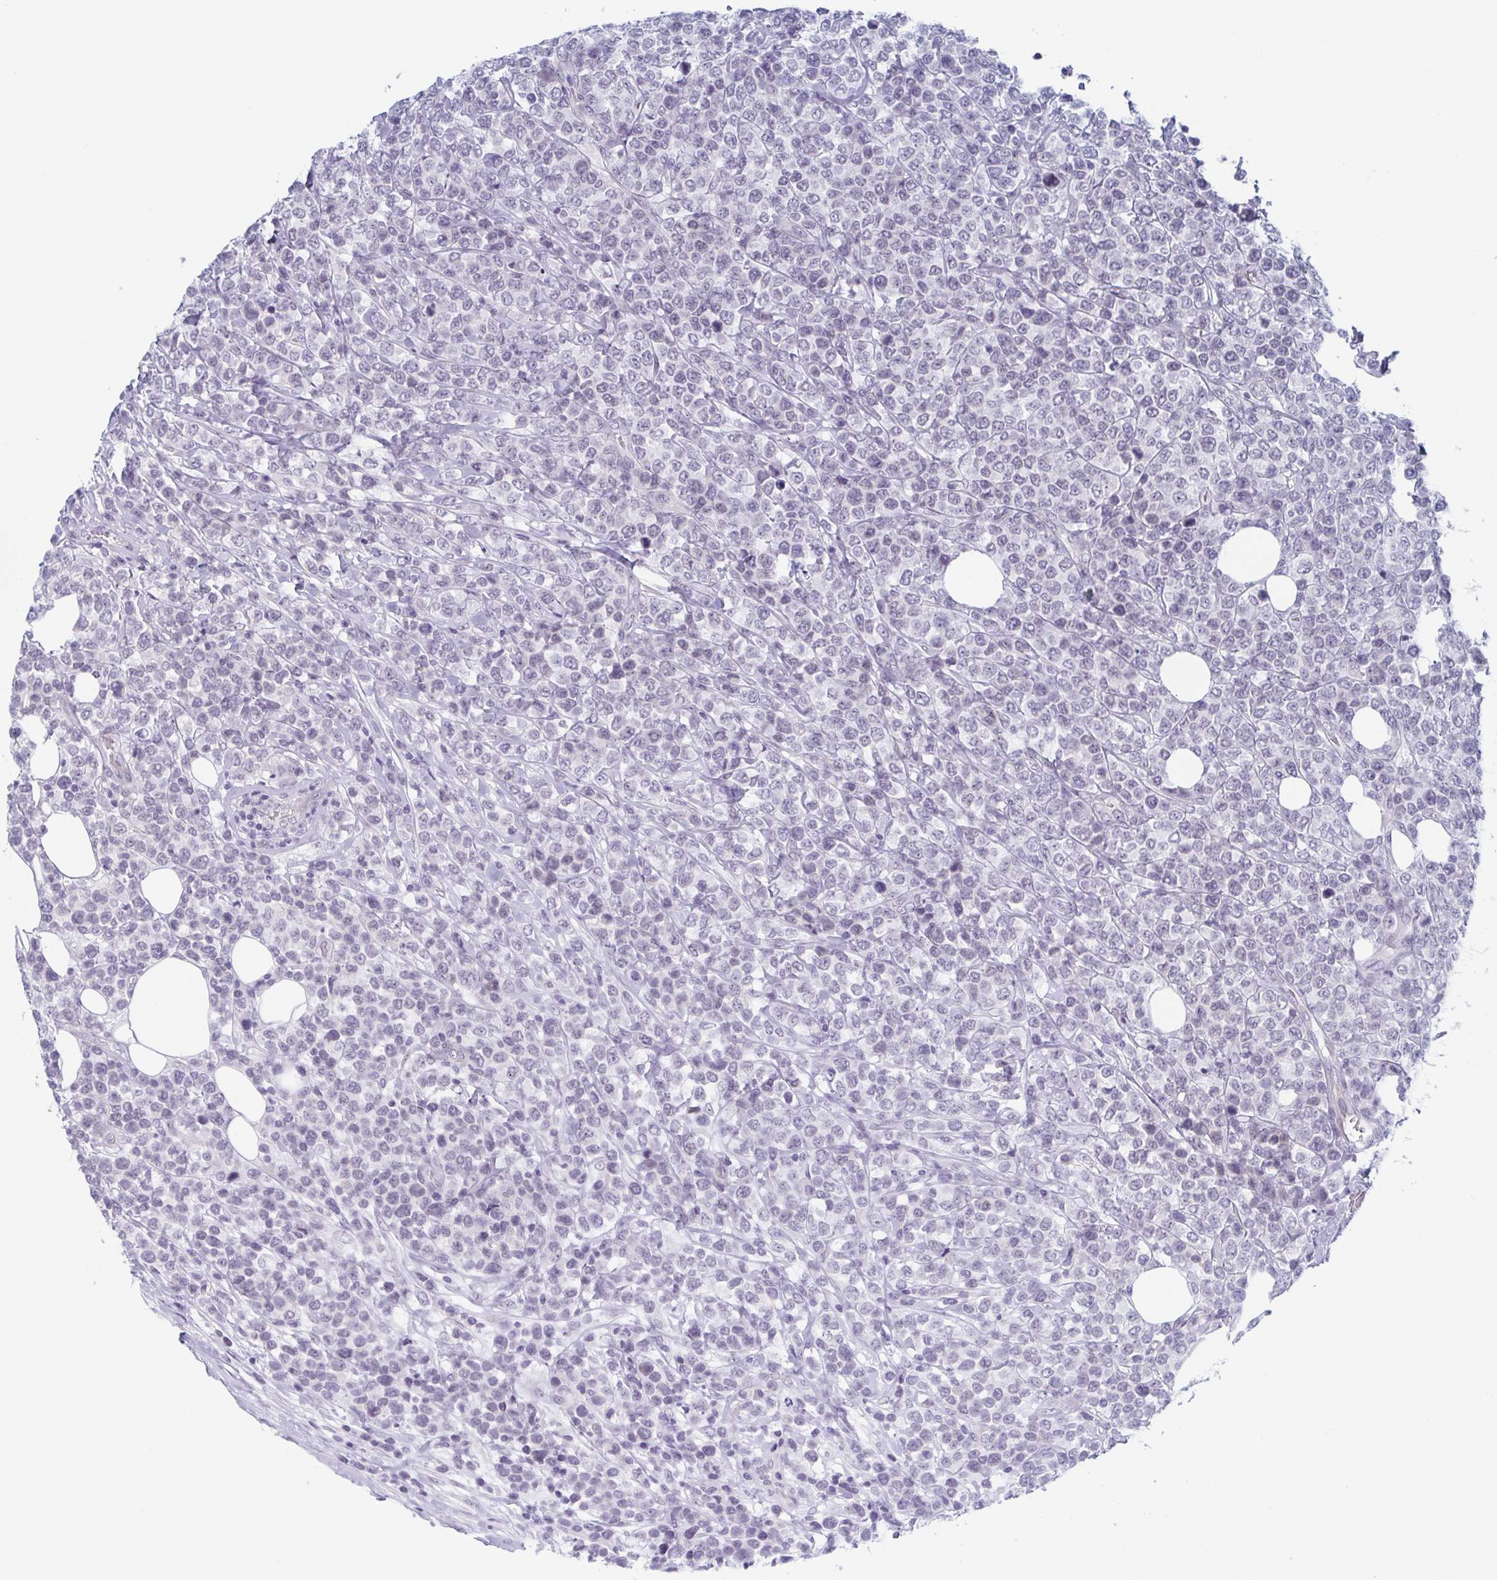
{"staining": {"intensity": "negative", "quantity": "none", "location": "none"}, "tissue": "lymphoma", "cell_type": "Tumor cells", "image_type": "cancer", "snomed": [{"axis": "morphology", "description": "Malignant lymphoma, non-Hodgkin's type, High grade"}, {"axis": "topography", "description": "Soft tissue"}], "caption": "Human lymphoma stained for a protein using immunohistochemistry (IHC) demonstrates no positivity in tumor cells.", "gene": "ZFP64", "patient": {"sex": "female", "age": 56}}